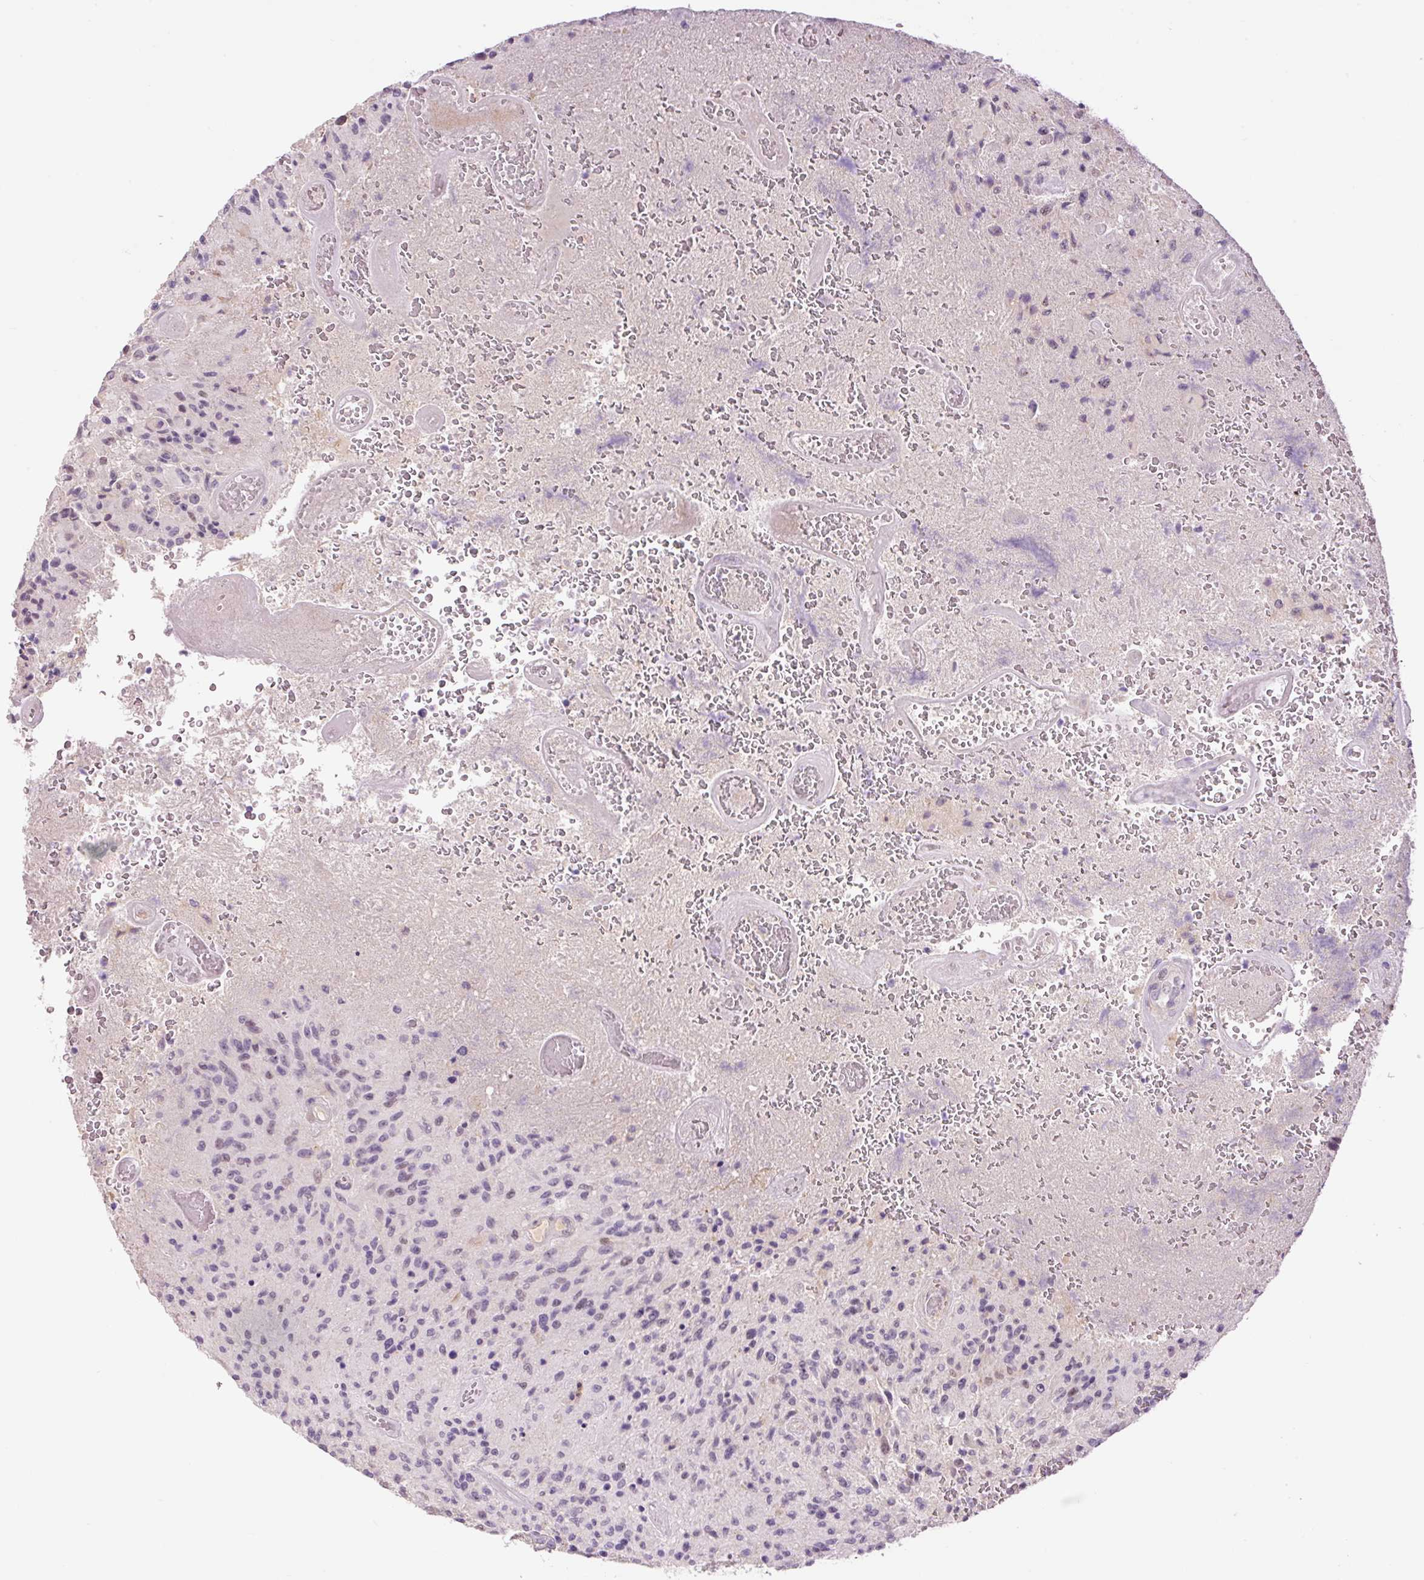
{"staining": {"intensity": "negative", "quantity": "none", "location": "none"}, "tissue": "glioma", "cell_type": "Tumor cells", "image_type": "cancer", "snomed": [{"axis": "morphology", "description": "Normal tissue, NOS"}, {"axis": "morphology", "description": "Glioma, malignant, High grade"}, {"axis": "topography", "description": "Cerebral cortex"}], "caption": "Tumor cells are negative for protein expression in human glioma.", "gene": "HNF1A", "patient": {"sex": "male", "age": 56}}